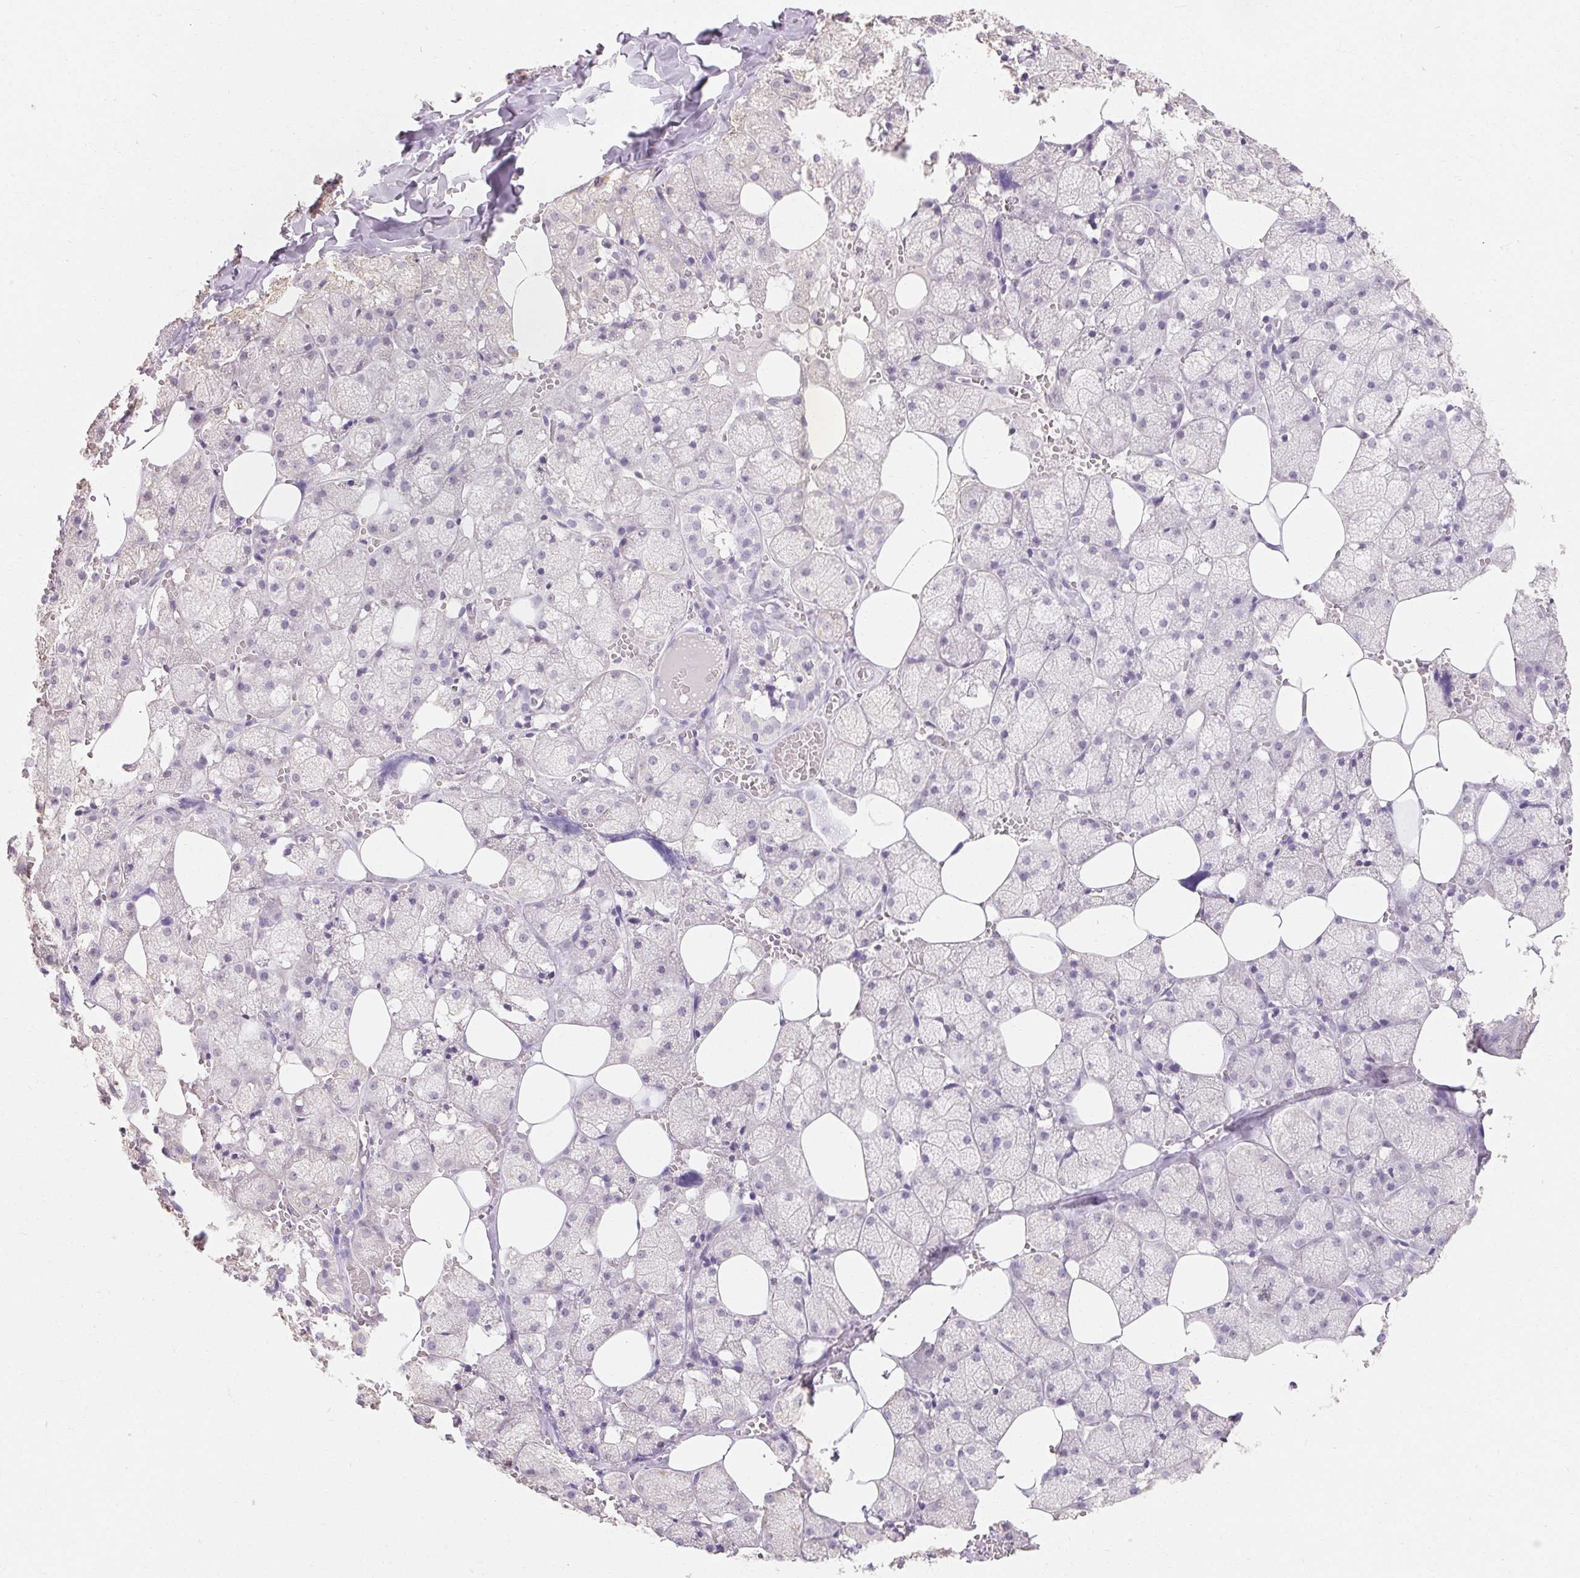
{"staining": {"intensity": "negative", "quantity": "none", "location": "none"}, "tissue": "salivary gland", "cell_type": "Glandular cells", "image_type": "normal", "snomed": [{"axis": "morphology", "description": "Normal tissue, NOS"}, {"axis": "topography", "description": "Salivary gland"}, {"axis": "topography", "description": "Peripheral nerve tissue"}], "caption": "Image shows no significant protein expression in glandular cells of benign salivary gland. (Brightfield microscopy of DAB (3,3'-diaminobenzidine) immunohistochemistry (IHC) at high magnification).", "gene": "MAP7D2", "patient": {"sex": "male", "age": 38}}